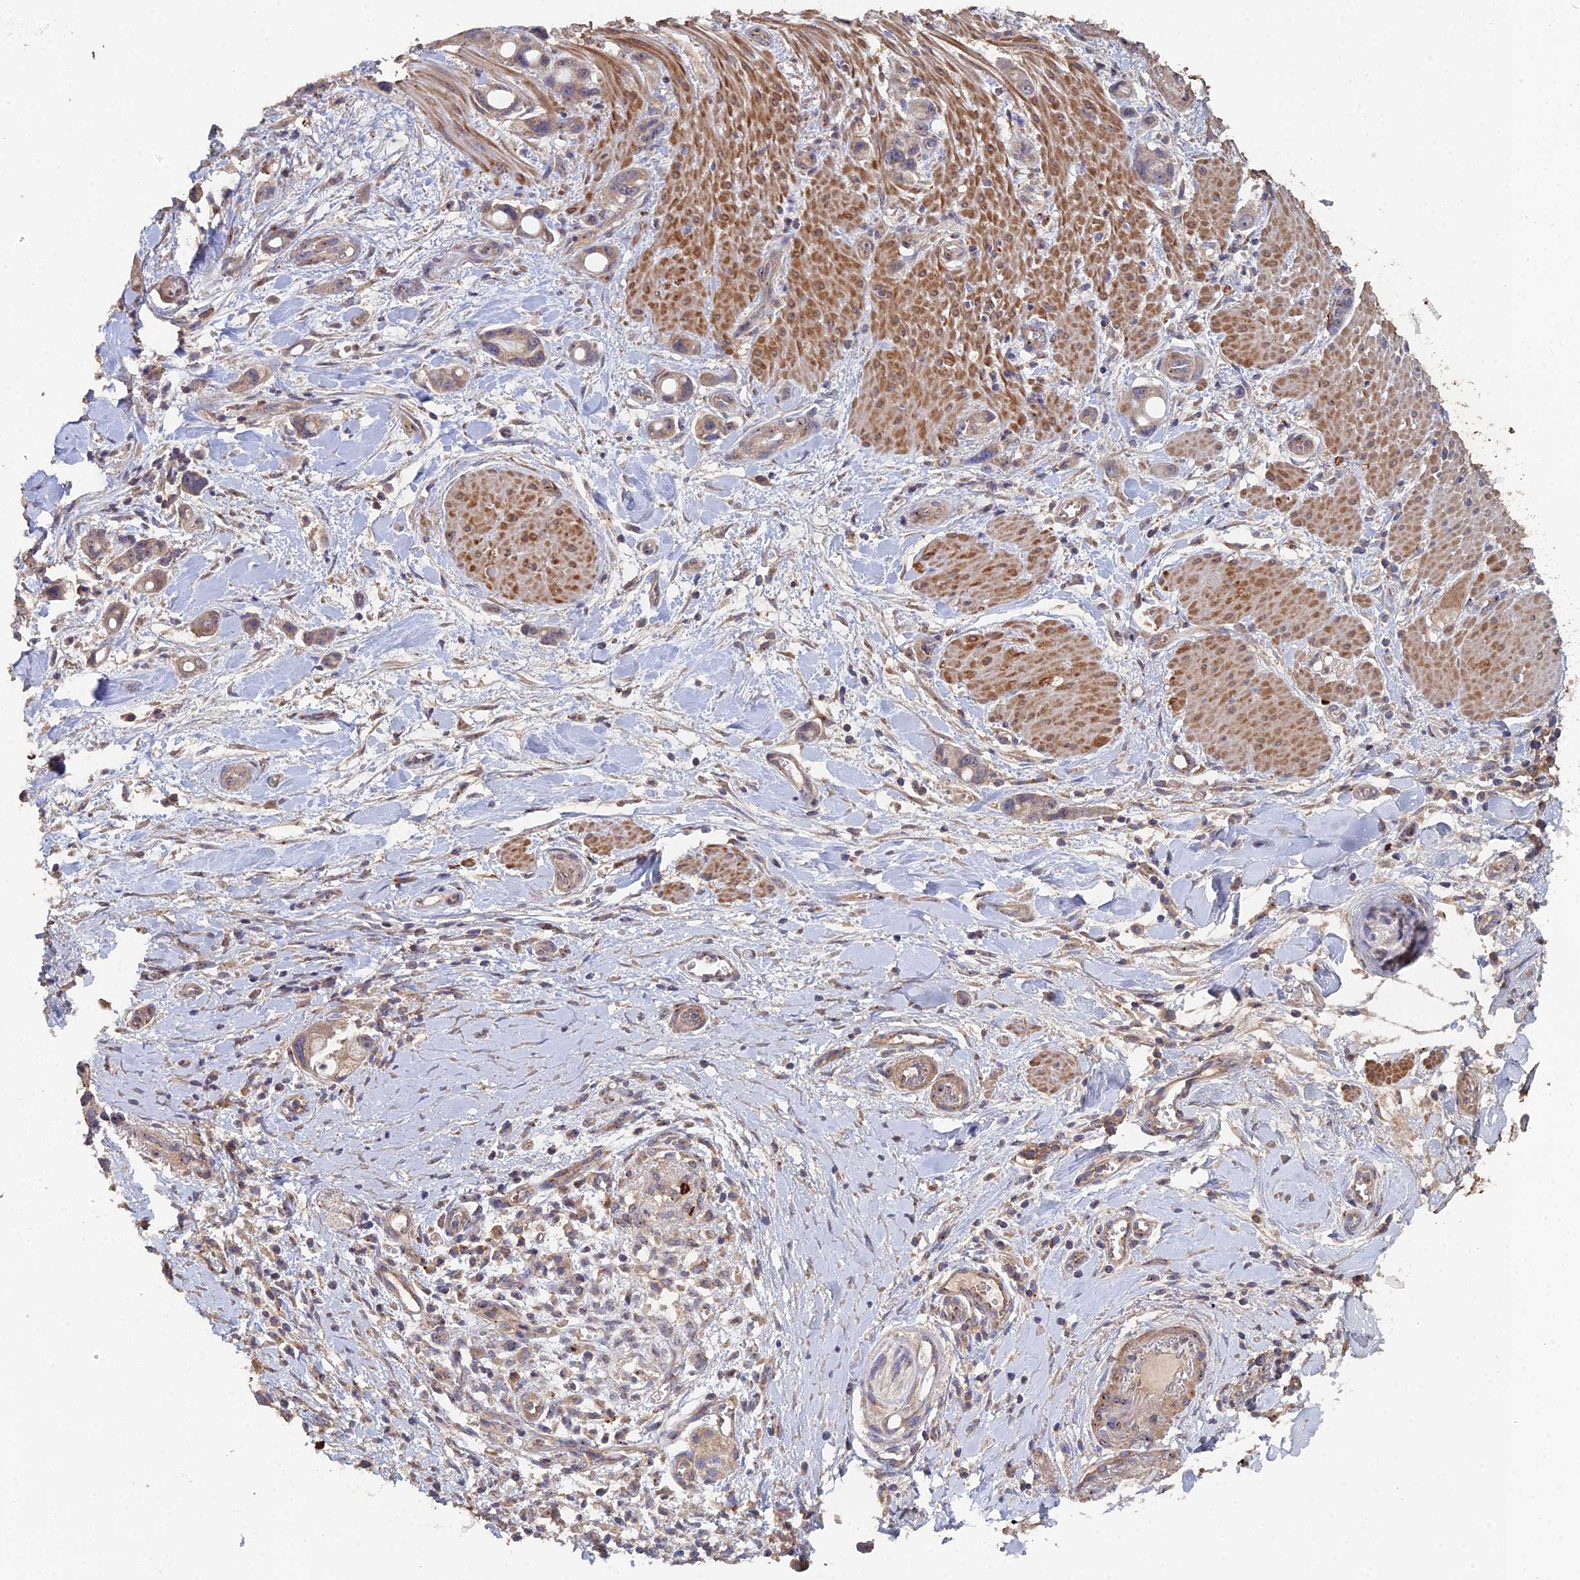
{"staining": {"intensity": "weak", "quantity": "25%-75%", "location": "cytoplasmic/membranous"}, "tissue": "pancreatic cancer", "cell_type": "Tumor cells", "image_type": "cancer", "snomed": [{"axis": "morphology", "description": "Adenocarcinoma, NOS"}, {"axis": "topography", "description": "Pancreas"}], "caption": "This micrograph displays immunohistochemistry staining of human pancreatic cancer (adenocarcinoma), with low weak cytoplasmic/membranous positivity in about 25%-75% of tumor cells.", "gene": "SPANXN4", "patient": {"sex": "male", "age": 68}}